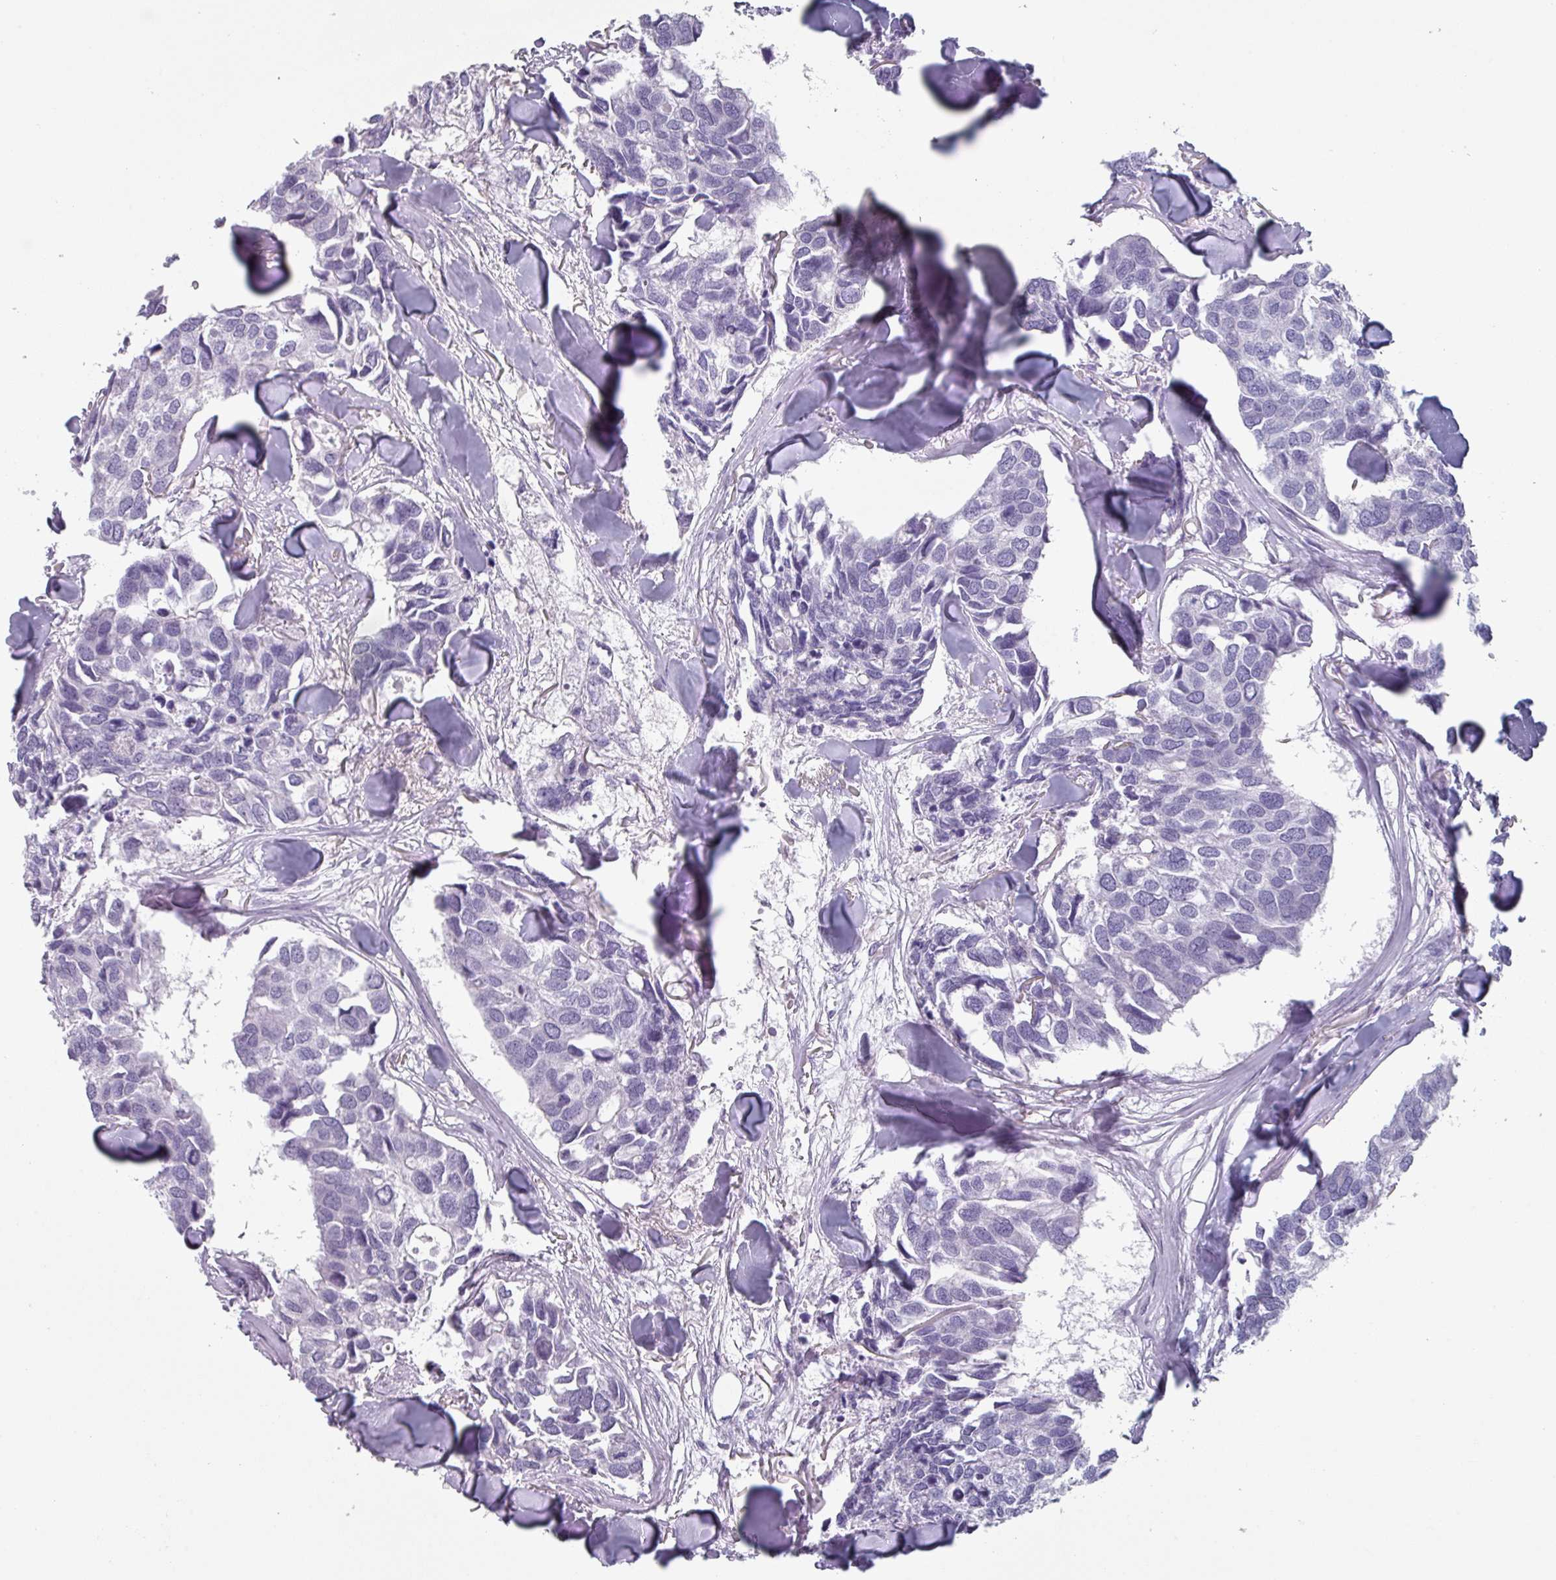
{"staining": {"intensity": "negative", "quantity": "none", "location": "none"}, "tissue": "breast cancer", "cell_type": "Tumor cells", "image_type": "cancer", "snomed": [{"axis": "morphology", "description": "Duct carcinoma"}, {"axis": "topography", "description": "Breast"}], "caption": "Breast intraductal carcinoma stained for a protein using IHC reveals no expression tumor cells.", "gene": "SLC35G2", "patient": {"sex": "female", "age": 83}}